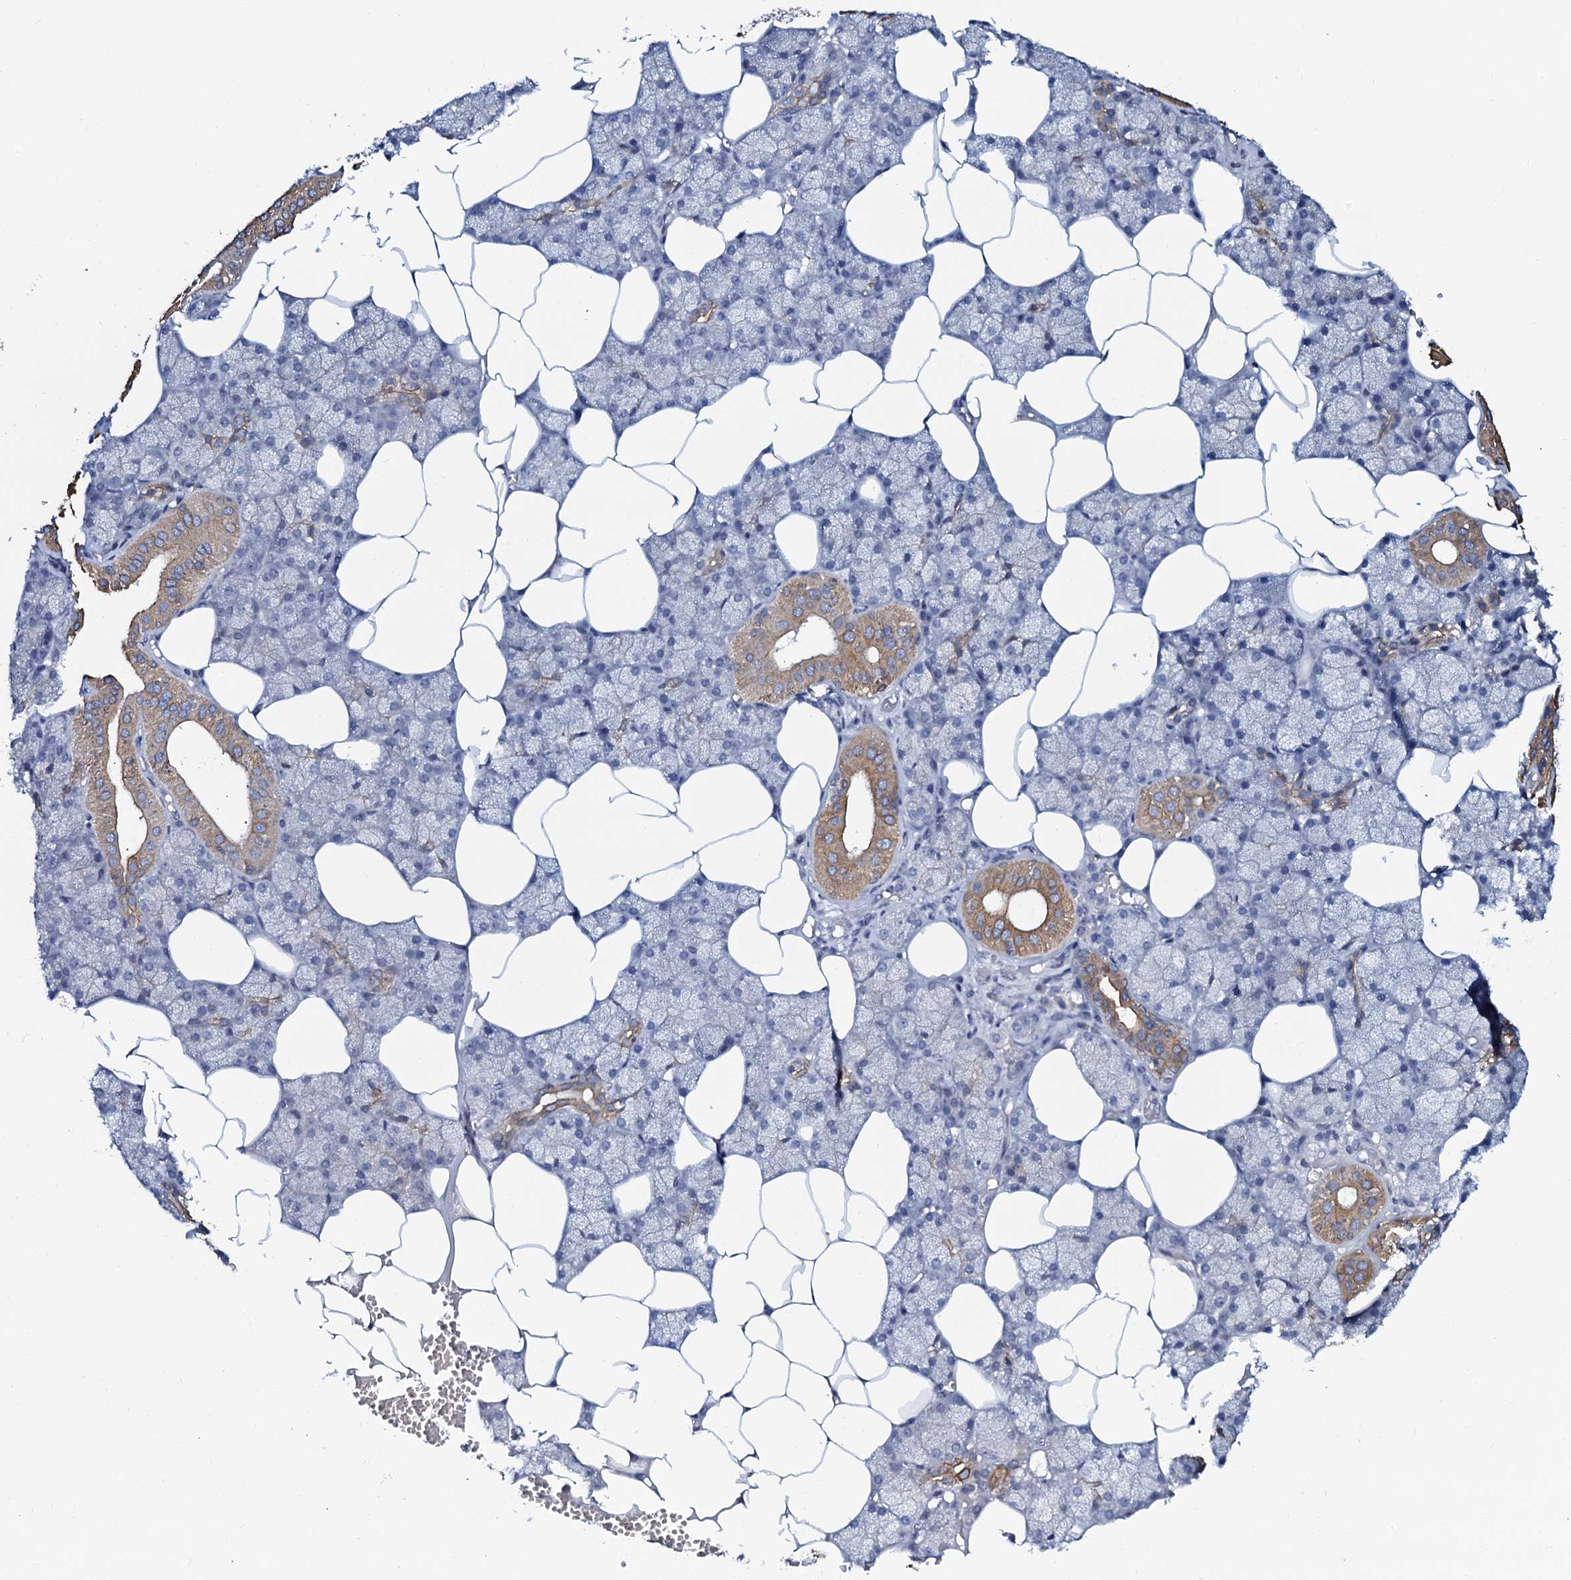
{"staining": {"intensity": "moderate", "quantity": "25%-75%", "location": "cytoplasmic/membranous"}, "tissue": "salivary gland", "cell_type": "Glandular cells", "image_type": "normal", "snomed": [{"axis": "morphology", "description": "Normal tissue, NOS"}, {"axis": "topography", "description": "Salivary gland"}], "caption": "Immunohistochemical staining of unremarkable salivary gland reveals 25%-75% levels of moderate cytoplasmic/membranous protein expression in about 25%-75% of glandular cells. (Stains: DAB in brown, nuclei in blue, Microscopy: brightfield microscopy at high magnification).", "gene": "C10orf88", "patient": {"sex": "male", "age": 62}}